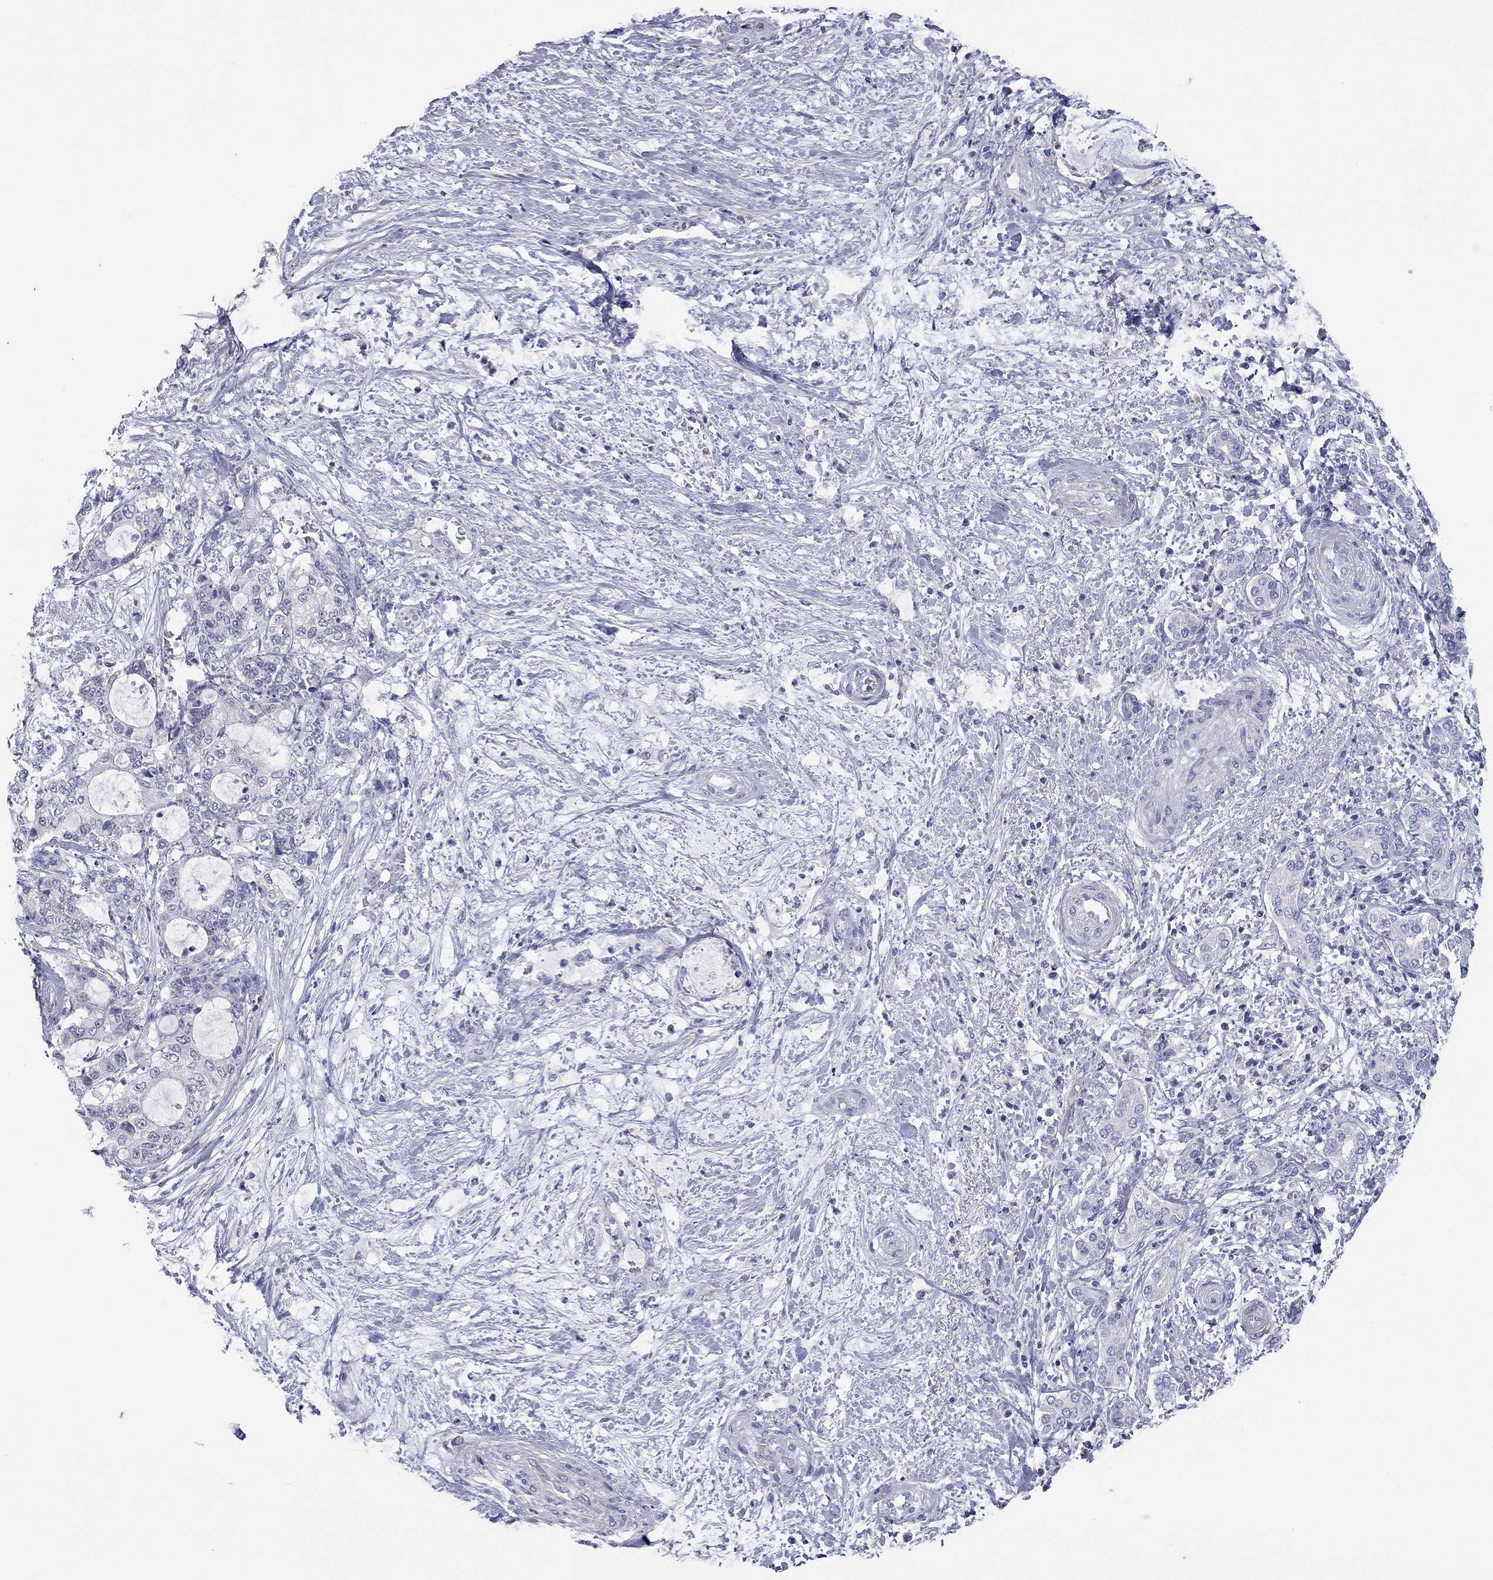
{"staining": {"intensity": "negative", "quantity": "none", "location": "none"}, "tissue": "liver cancer", "cell_type": "Tumor cells", "image_type": "cancer", "snomed": [{"axis": "morphology", "description": "Normal tissue, NOS"}, {"axis": "morphology", "description": "Cholangiocarcinoma"}, {"axis": "topography", "description": "Liver"}, {"axis": "topography", "description": "Peripheral nerve tissue"}], "caption": "Cholangiocarcinoma (liver) was stained to show a protein in brown. There is no significant staining in tumor cells. The staining was performed using DAB (3,3'-diaminobenzidine) to visualize the protein expression in brown, while the nuclei were stained in blue with hematoxylin (Magnification: 20x).", "gene": "ACTL7B", "patient": {"sex": "female", "age": 73}}